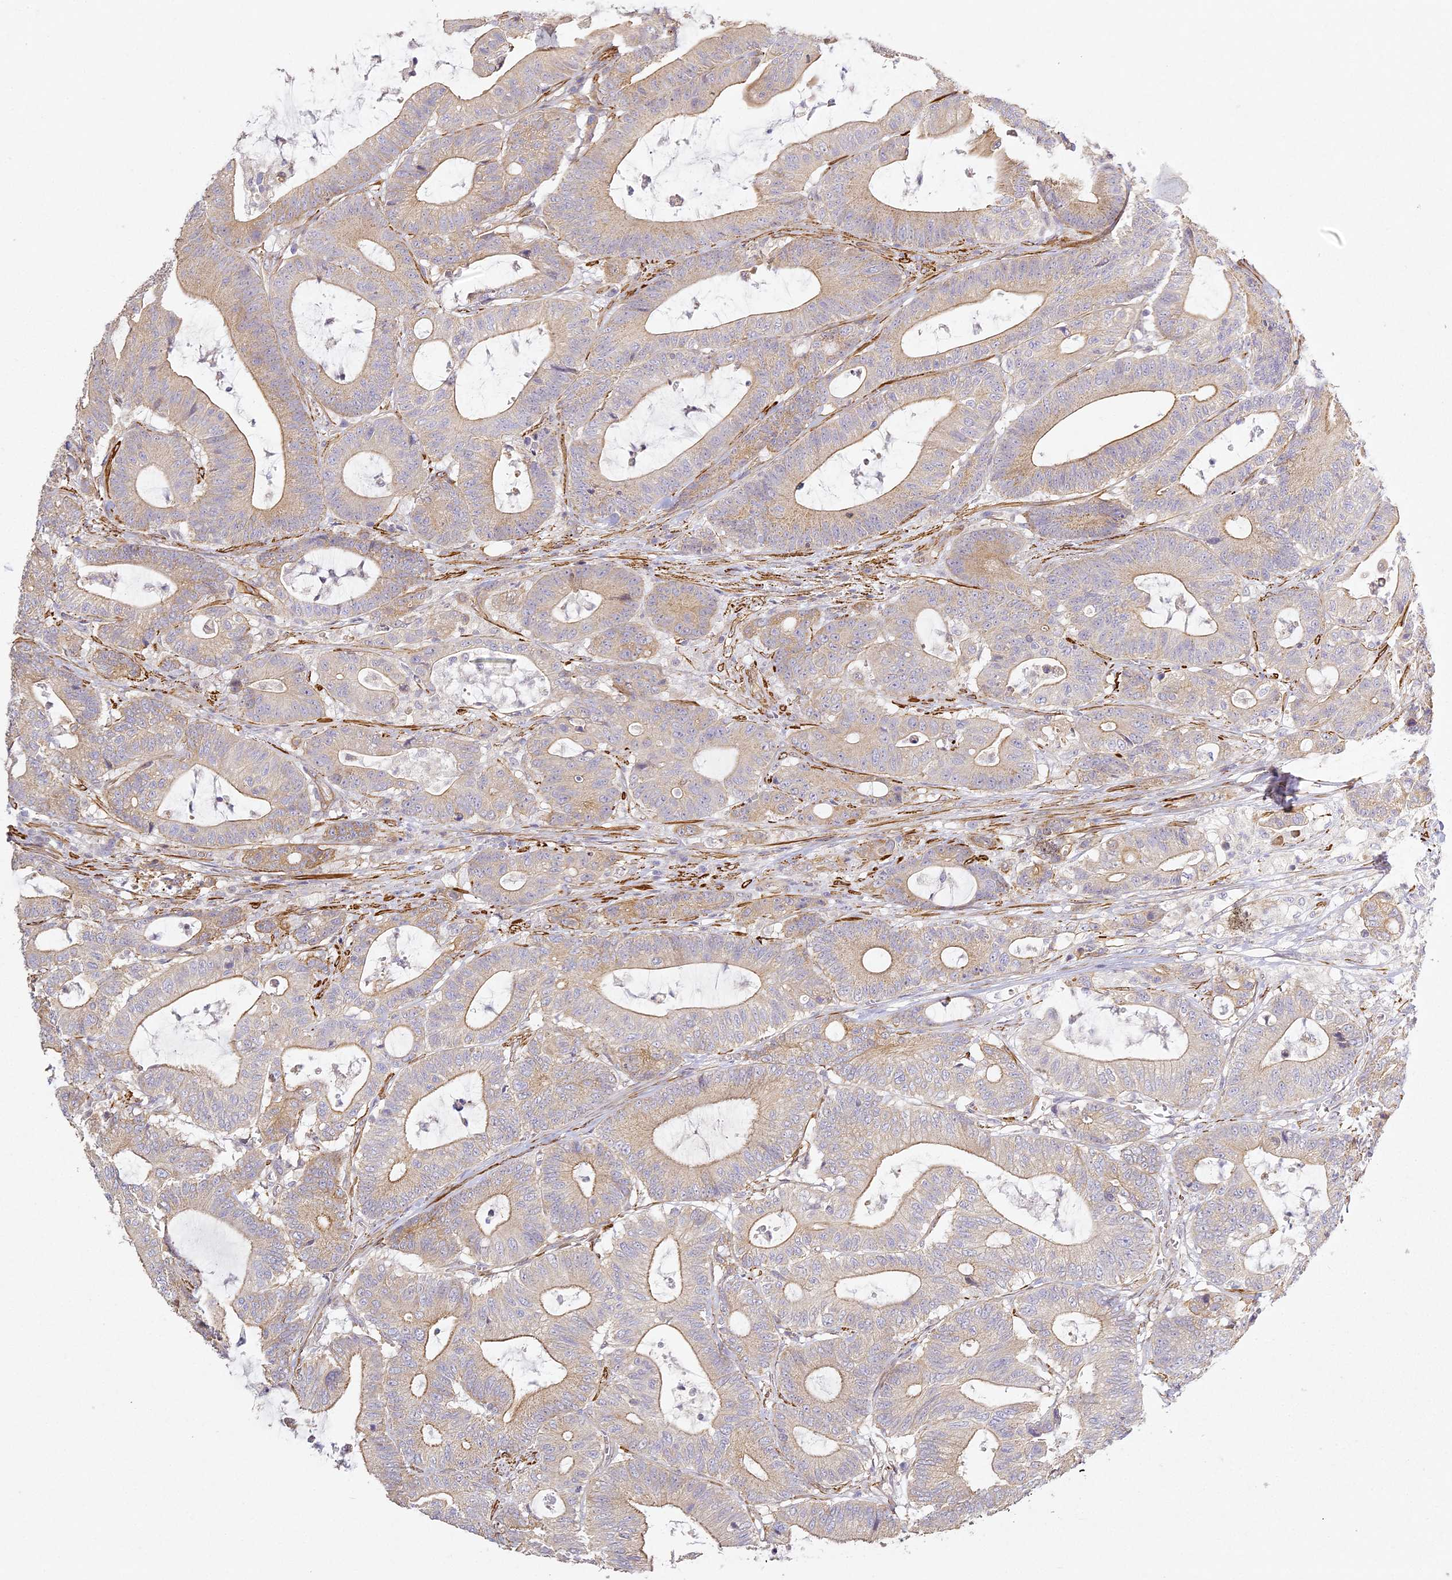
{"staining": {"intensity": "moderate", "quantity": "25%-75%", "location": "cytoplasmic/membranous"}, "tissue": "colorectal cancer", "cell_type": "Tumor cells", "image_type": "cancer", "snomed": [{"axis": "morphology", "description": "Adenocarcinoma, NOS"}, {"axis": "topography", "description": "Colon"}], "caption": "Colorectal cancer (adenocarcinoma) stained with a protein marker demonstrates moderate staining in tumor cells.", "gene": "MED28", "patient": {"sex": "female", "age": 84}}